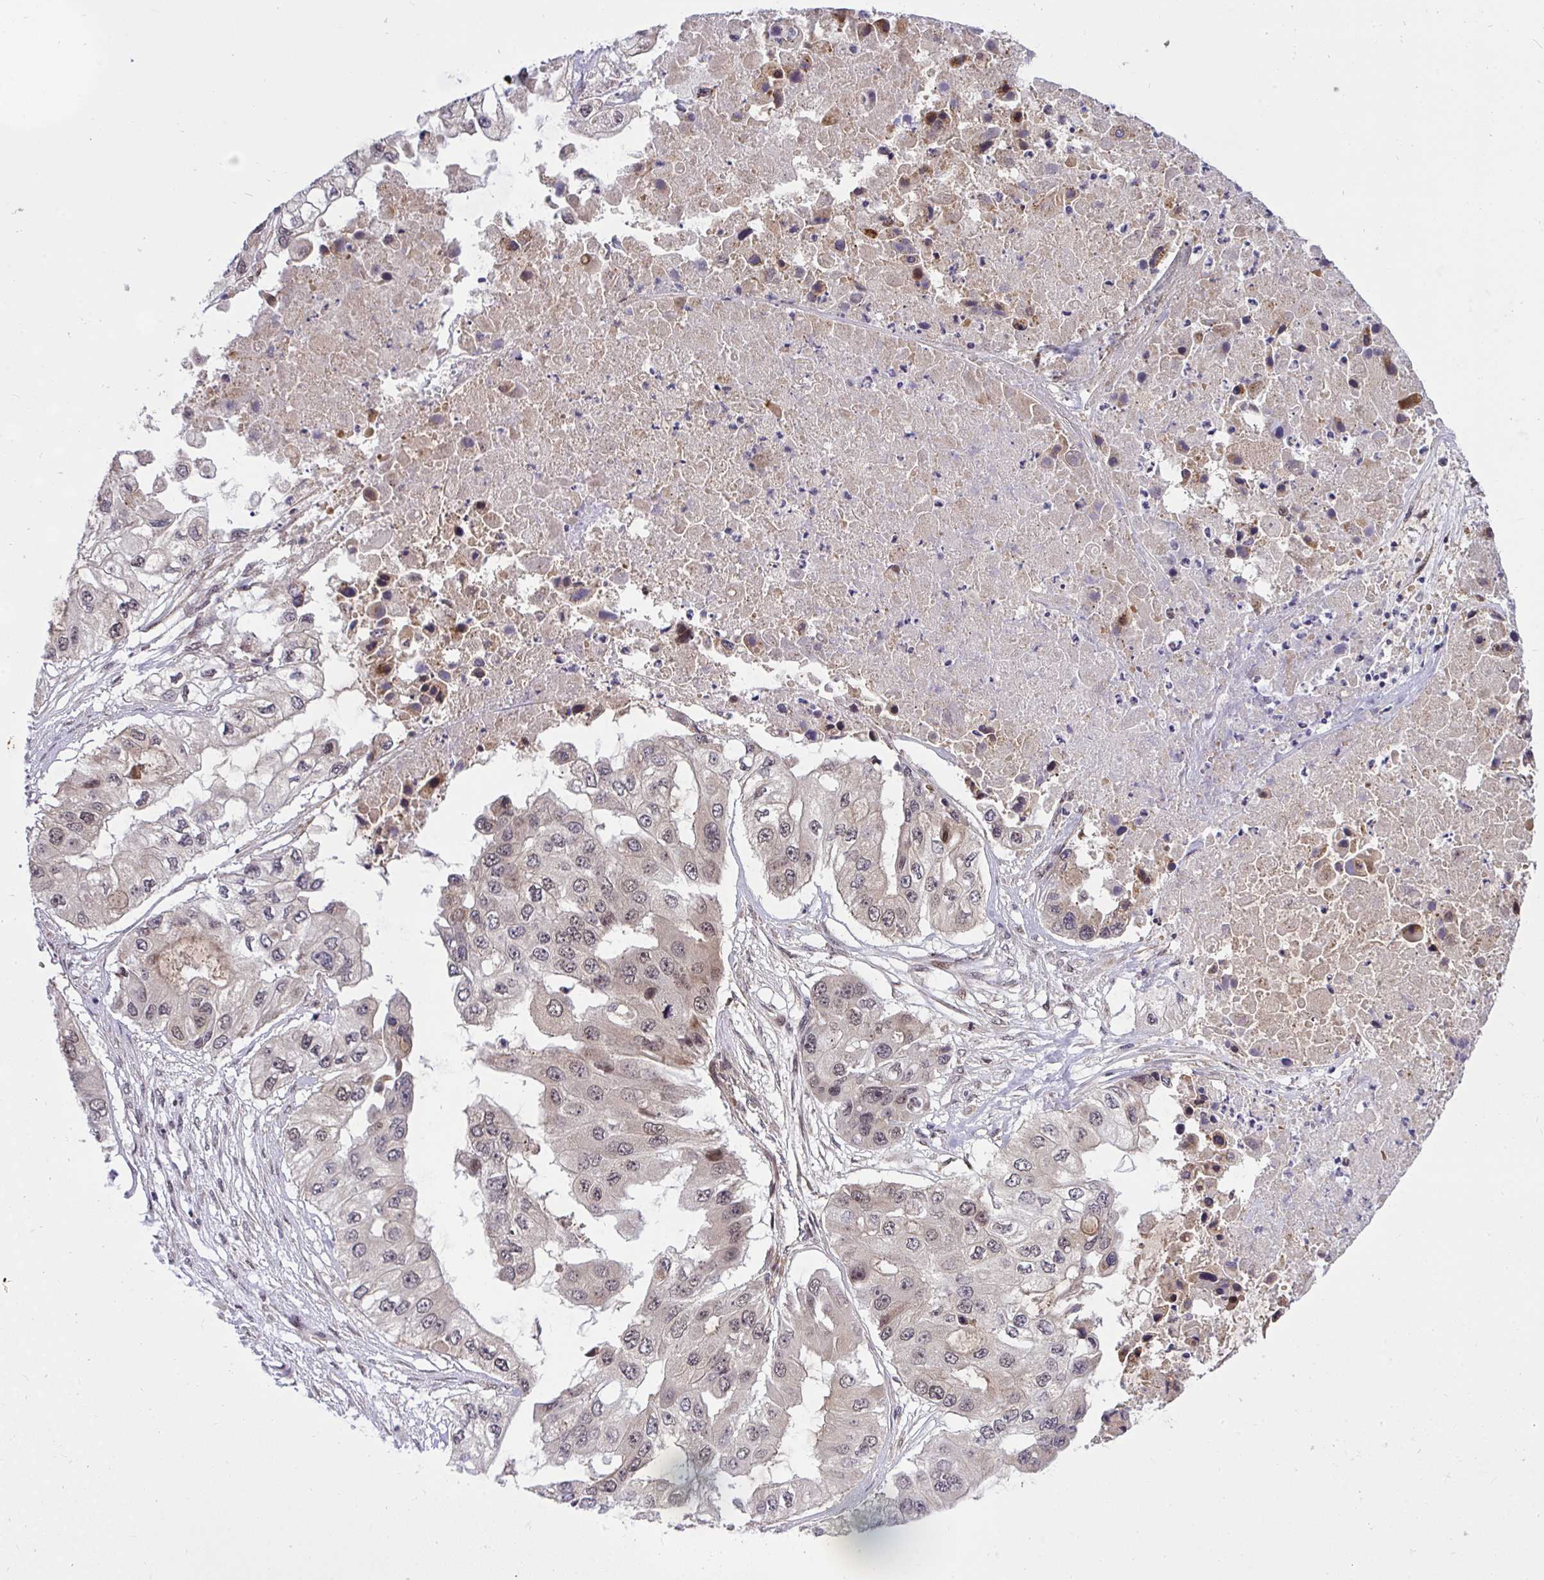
{"staining": {"intensity": "negative", "quantity": "none", "location": "none"}, "tissue": "ovarian cancer", "cell_type": "Tumor cells", "image_type": "cancer", "snomed": [{"axis": "morphology", "description": "Cystadenocarcinoma, serous, NOS"}, {"axis": "topography", "description": "Ovary"}], "caption": "Immunohistochemical staining of human serous cystadenocarcinoma (ovarian) displays no significant expression in tumor cells.", "gene": "ERI1", "patient": {"sex": "female", "age": 56}}